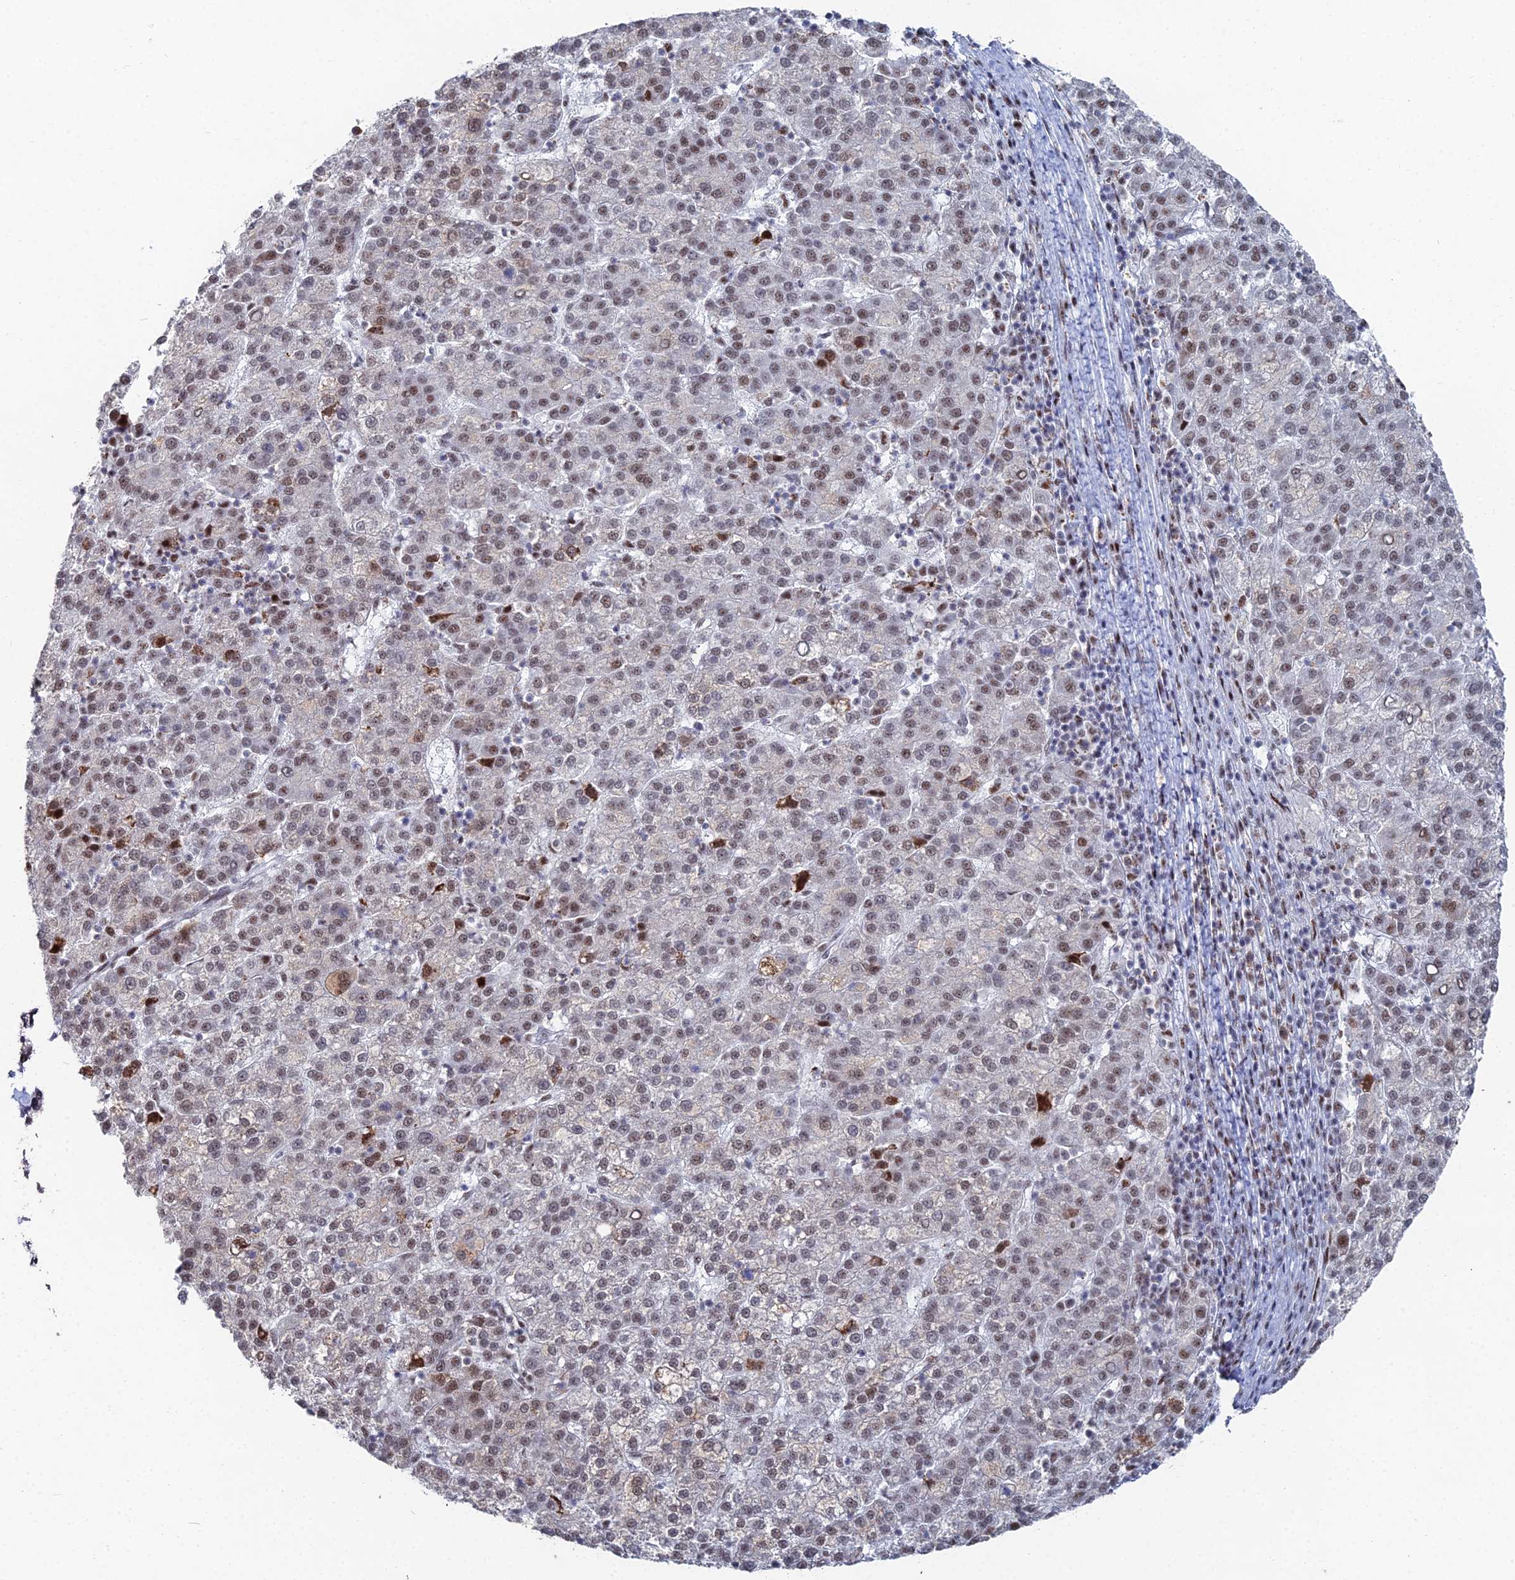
{"staining": {"intensity": "moderate", "quantity": ">75%", "location": "cytoplasmic/membranous,nuclear"}, "tissue": "liver cancer", "cell_type": "Tumor cells", "image_type": "cancer", "snomed": [{"axis": "morphology", "description": "Carcinoma, Hepatocellular, NOS"}, {"axis": "topography", "description": "Liver"}], "caption": "Human hepatocellular carcinoma (liver) stained for a protein (brown) shows moderate cytoplasmic/membranous and nuclear positive positivity in approximately >75% of tumor cells.", "gene": "GSC2", "patient": {"sex": "female", "age": 58}}